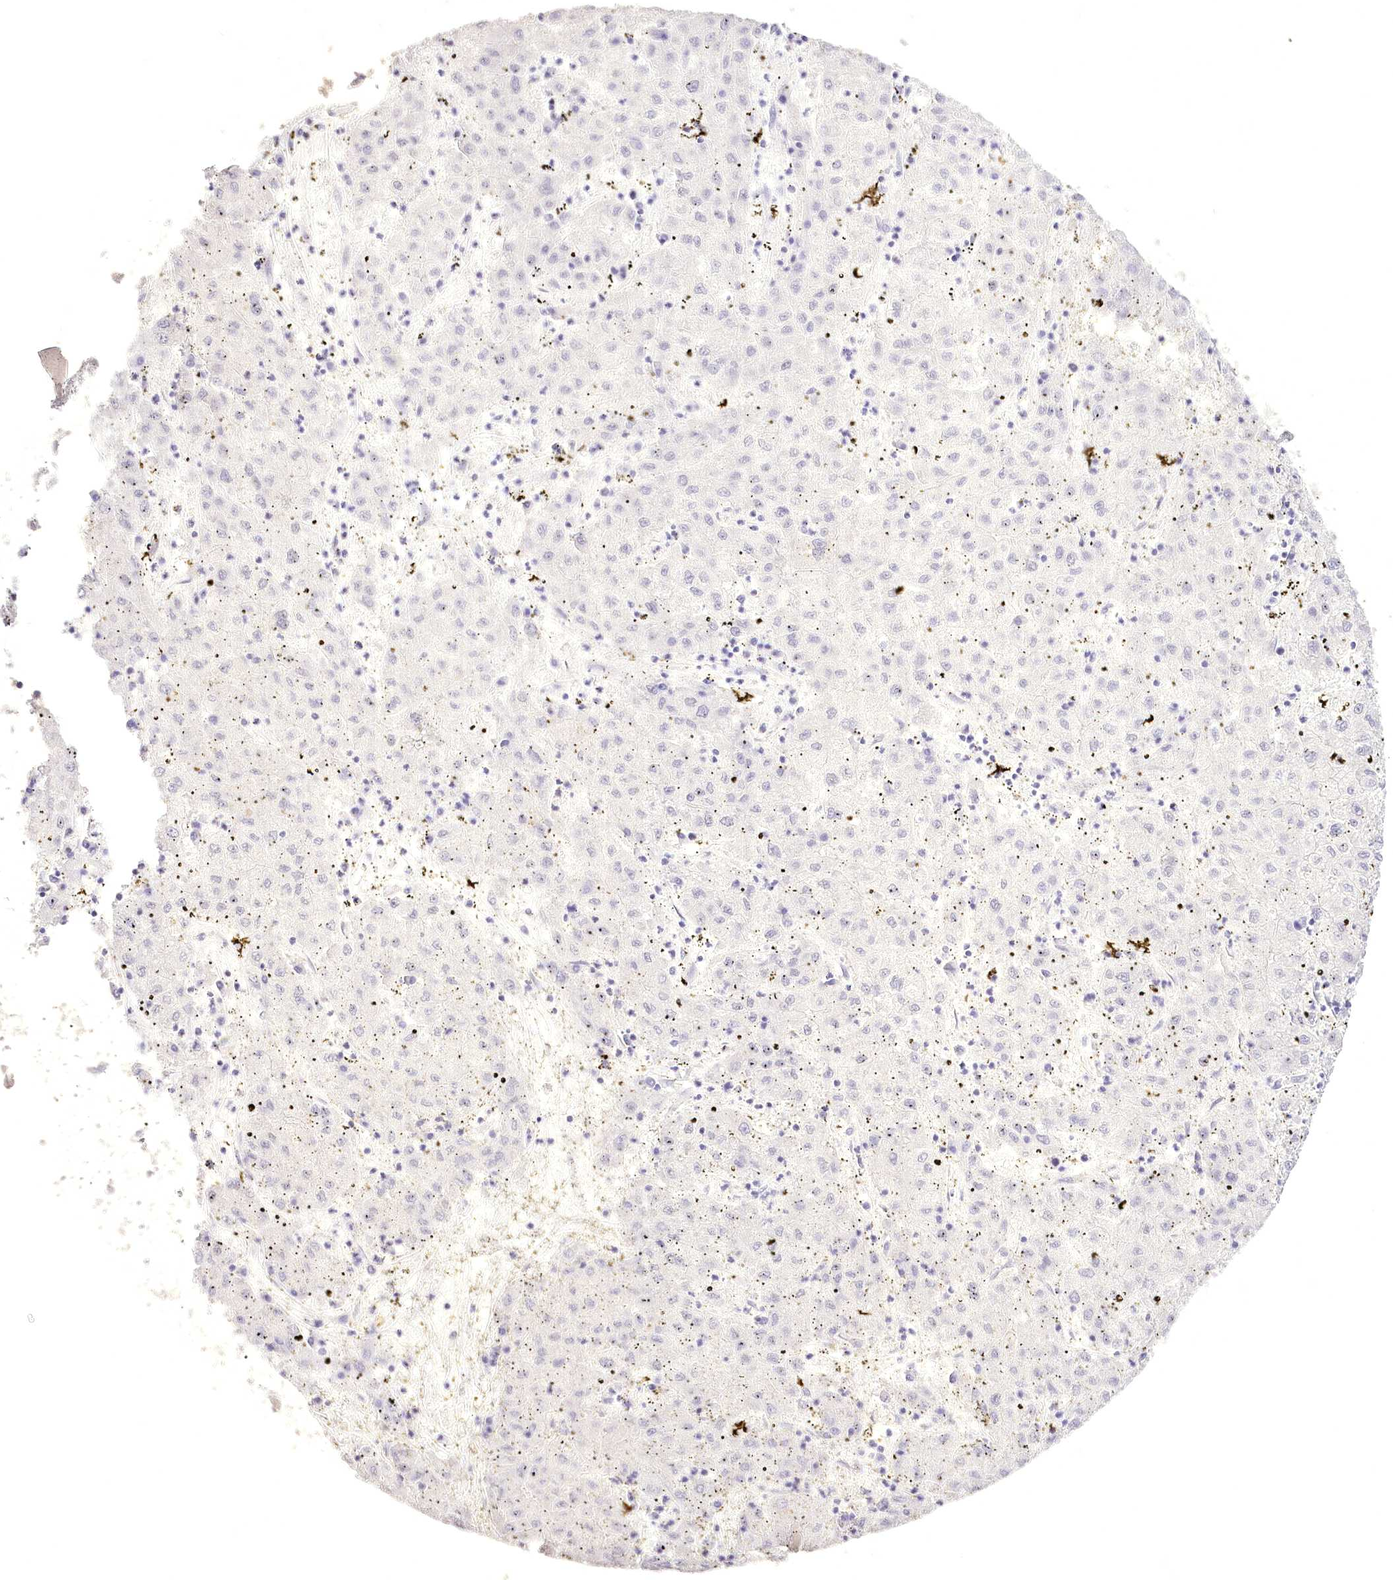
{"staining": {"intensity": "negative", "quantity": "none", "location": "none"}, "tissue": "liver cancer", "cell_type": "Tumor cells", "image_type": "cancer", "snomed": [{"axis": "morphology", "description": "Carcinoma, Hepatocellular, NOS"}, {"axis": "topography", "description": "Liver"}], "caption": "High power microscopy micrograph of an immunohistochemistry image of liver cancer, revealing no significant staining in tumor cells. (DAB (3,3'-diaminobenzidine) immunohistochemistry visualized using brightfield microscopy, high magnification).", "gene": "SLC39A10", "patient": {"sex": "male", "age": 72}}